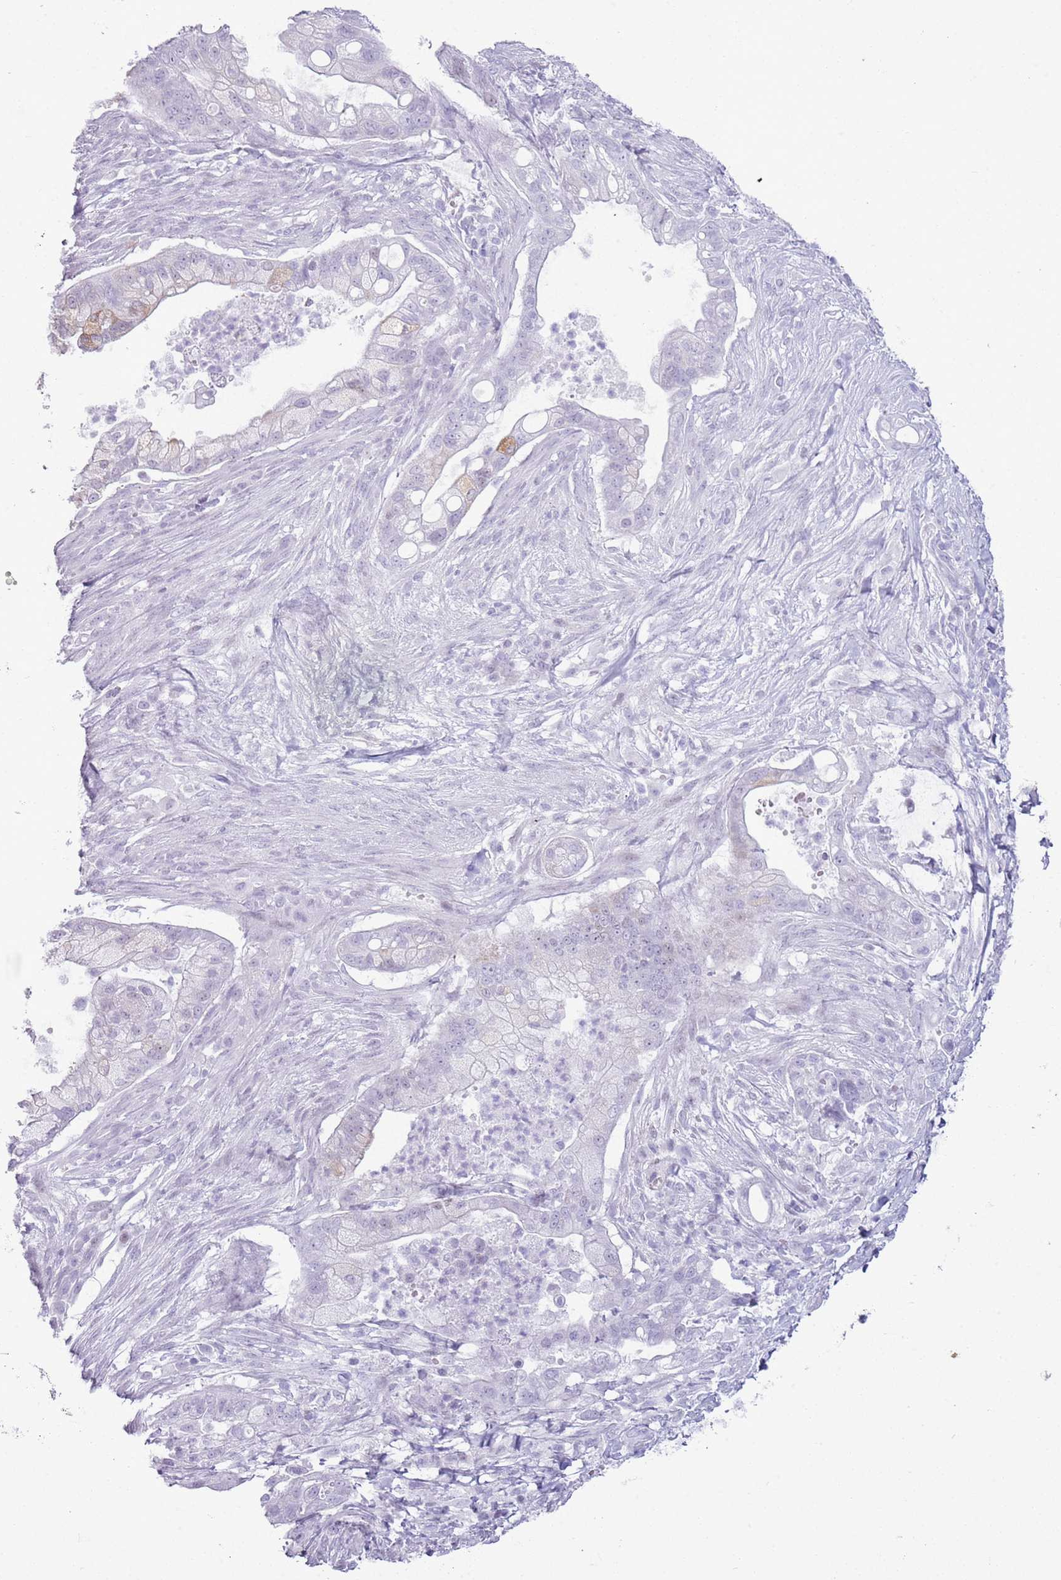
{"staining": {"intensity": "negative", "quantity": "none", "location": "none"}, "tissue": "pancreatic cancer", "cell_type": "Tumor cells", "image_type": "cancer", "snomed": [{"axis": "morphology", "description": "Adenocarcinoma, NOS"}, {"axis": "topography", "description": "Pancreas"}], "caption": "Pancreatic adenocarcinoma stained for a protein using immunohistochemistry (IHC) exhibits no positivity tumor cells.", "gene": "ASIP", "patient": {"sex": "male", "age": 44}}